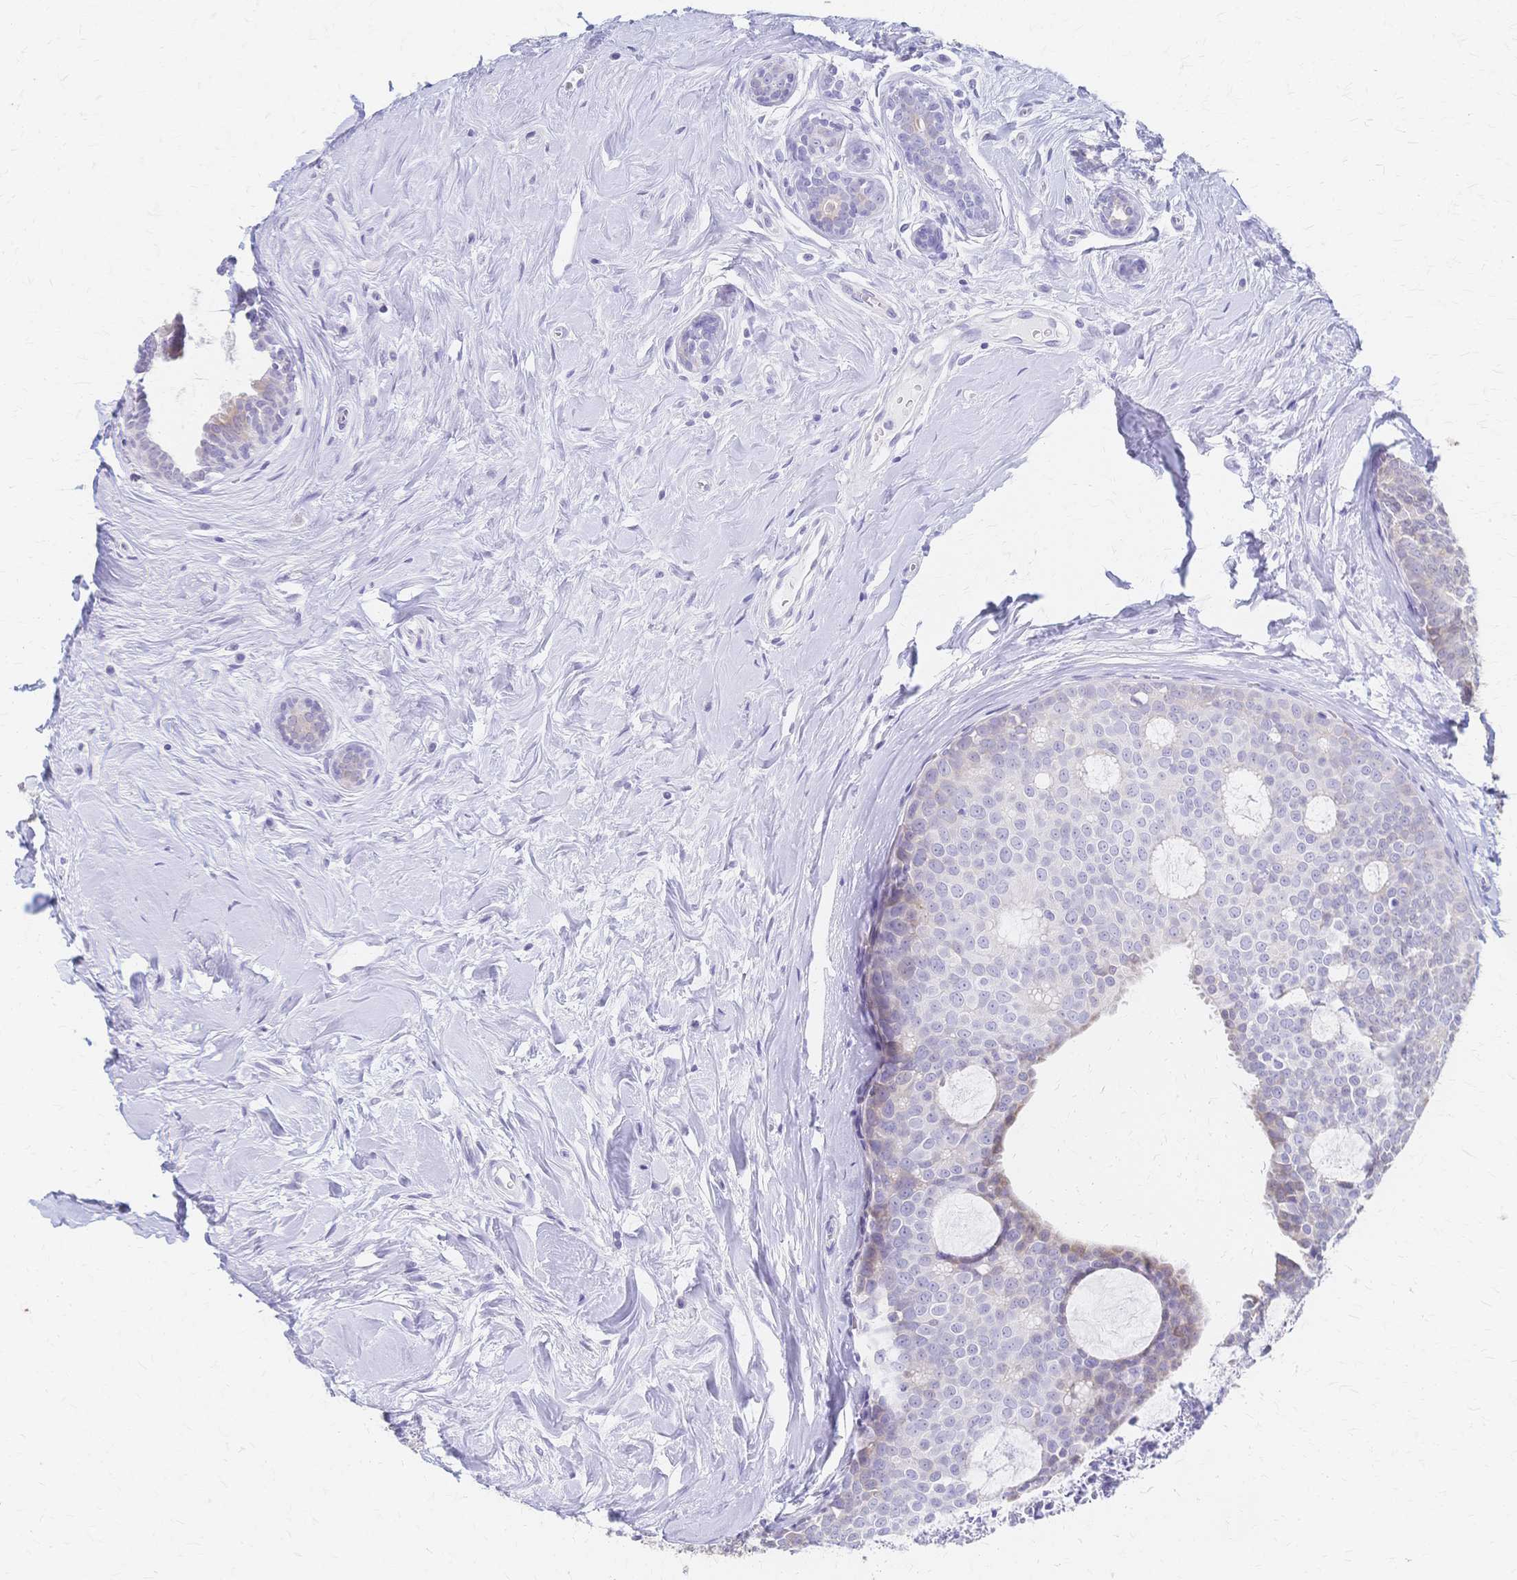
{"staining": {"intensity": "moderate", "quantity": "25%-75%", "location": "cytoplasmic/membranous"}, "tissue": "breast cancer", "cell_type": "Tumor cells", "image_type": "cancer", "snomed": [{"axis": "morphology", "description": "Duct carcinoma"}, {"axis": "topography", "description": "Breast"}], "caption": "Protein expression analysis of breast cancer (intraductal carcinoma) reveals moderate cytoplasmic/membranous positivity in about 25%-75% of tumor cells.", "gene": "CYB5A", "patient": {"sex": "female", "age": 45}}